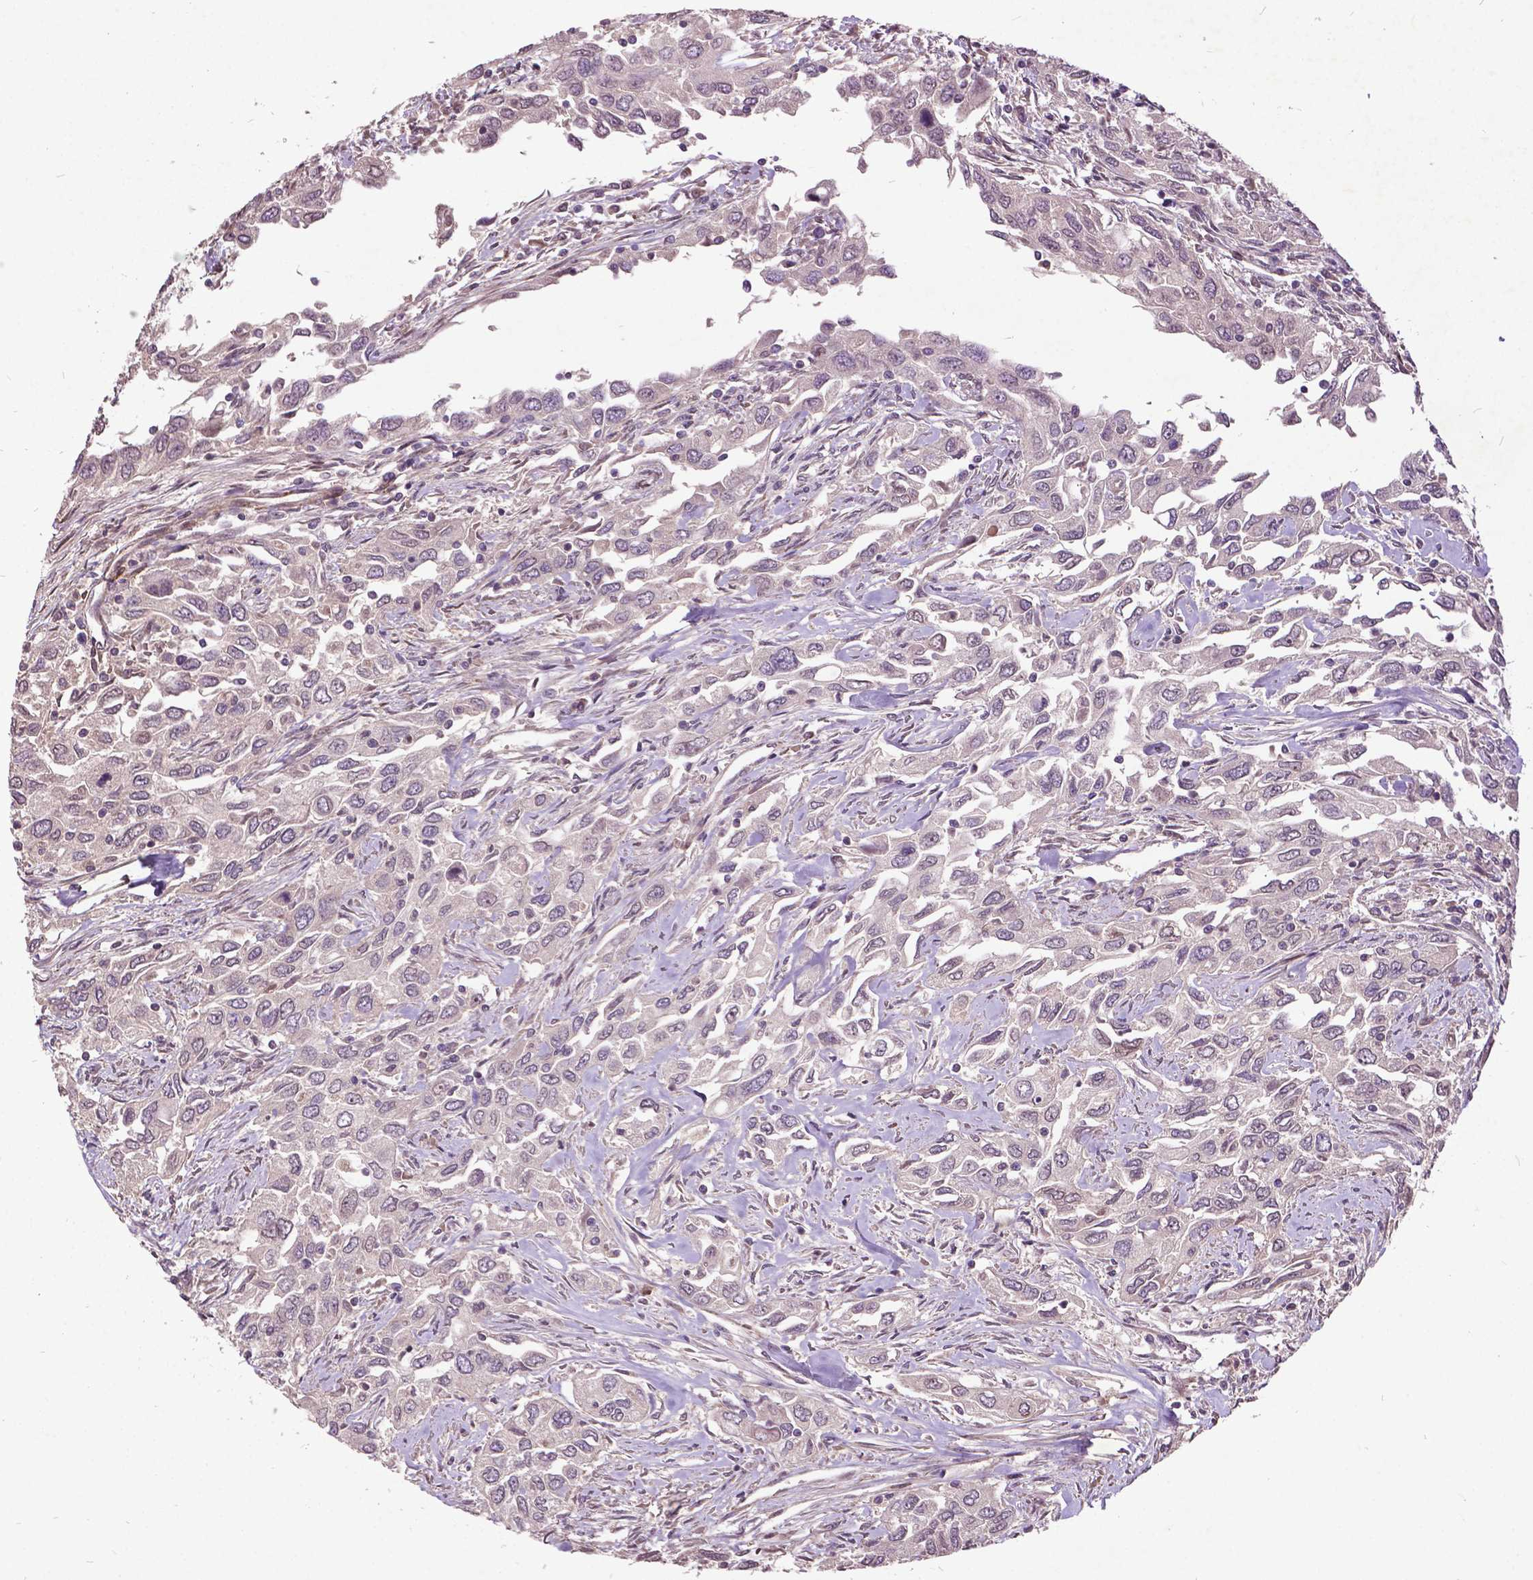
{"staining": {"intensity": "negative", "quantity": "none", "location": "none"}, "tissue": "urothelial cancer", "cell_type": "Tumor cells", "image_type": "cancer", "snomed": [{"axis": "morphology", "description": "Urothelial carcinoma, High grade"}, {"axis": "topography", "description": "Urinary bladder"}], "caption": "Tumor cells show no significant staining in high-grade urothelial carcinoma. (Brightfield microscopy of DAB (3,3'-diaminobenzidine) immunohistochemistry at high magnification).", "gene": "AP1S3", "patient": {"sex": "male", "age": 76}}